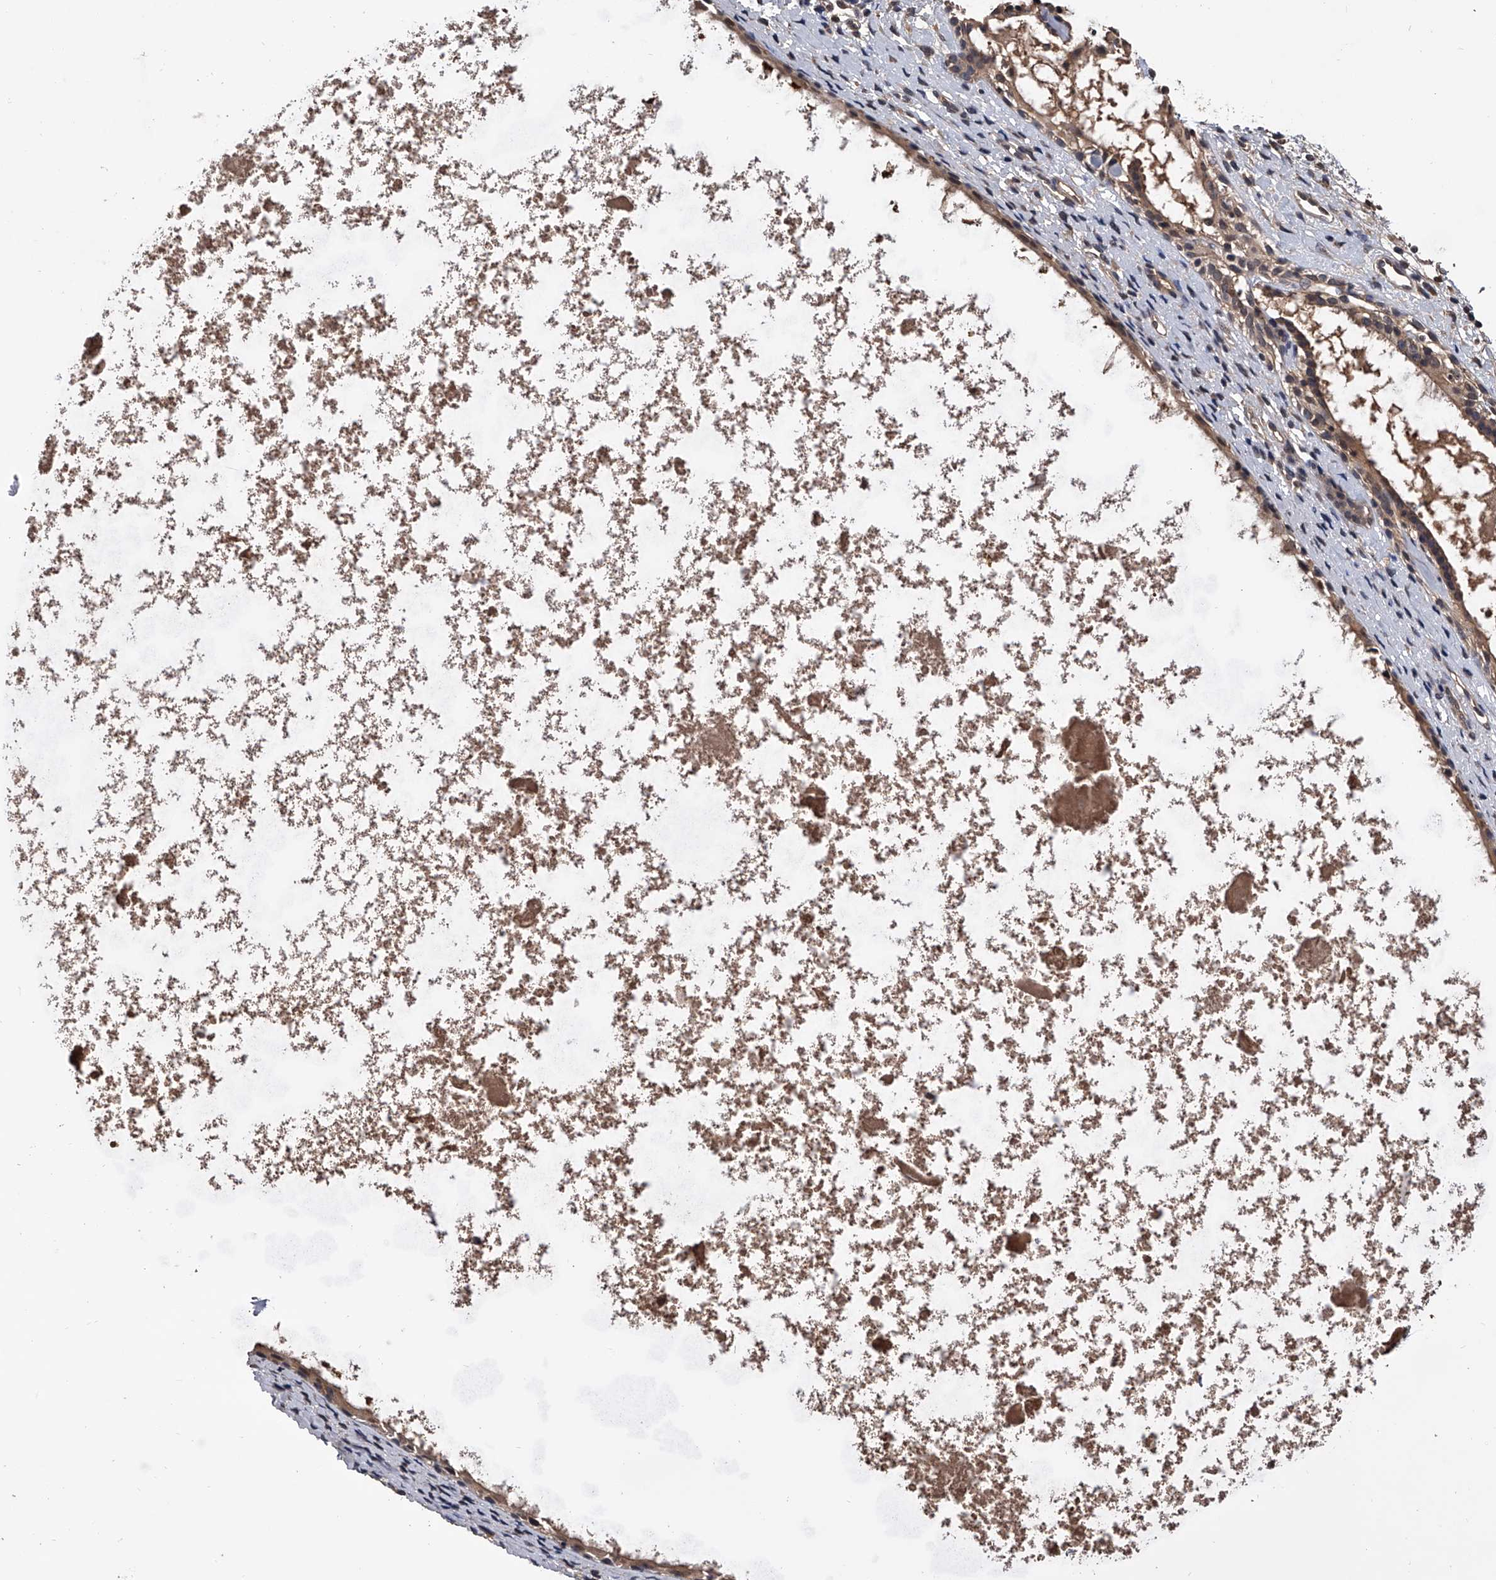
{"staining": {"intensity": "moderate", "quantity": ">75%", "location": "cytoplasmic/membranous"}, "tissue": "nasopharynx", "cell_type": "Respiratory epithelial cells", "image_type": "normal", "snomed": [{"axis": "morphology", "description": "Normal tissue, NOS"}, {"axis": "topography", "description": "Nasopharynx"}], "caption": "About >75% of respiratory epithelial cells in normal nasopharynx reveal moderate cytoplasmic/membranous protein expression as visualized by brown immunohistochemical staining.", "gene": "EFCAB7", "patient": {"sex": "male", "age": 22}}